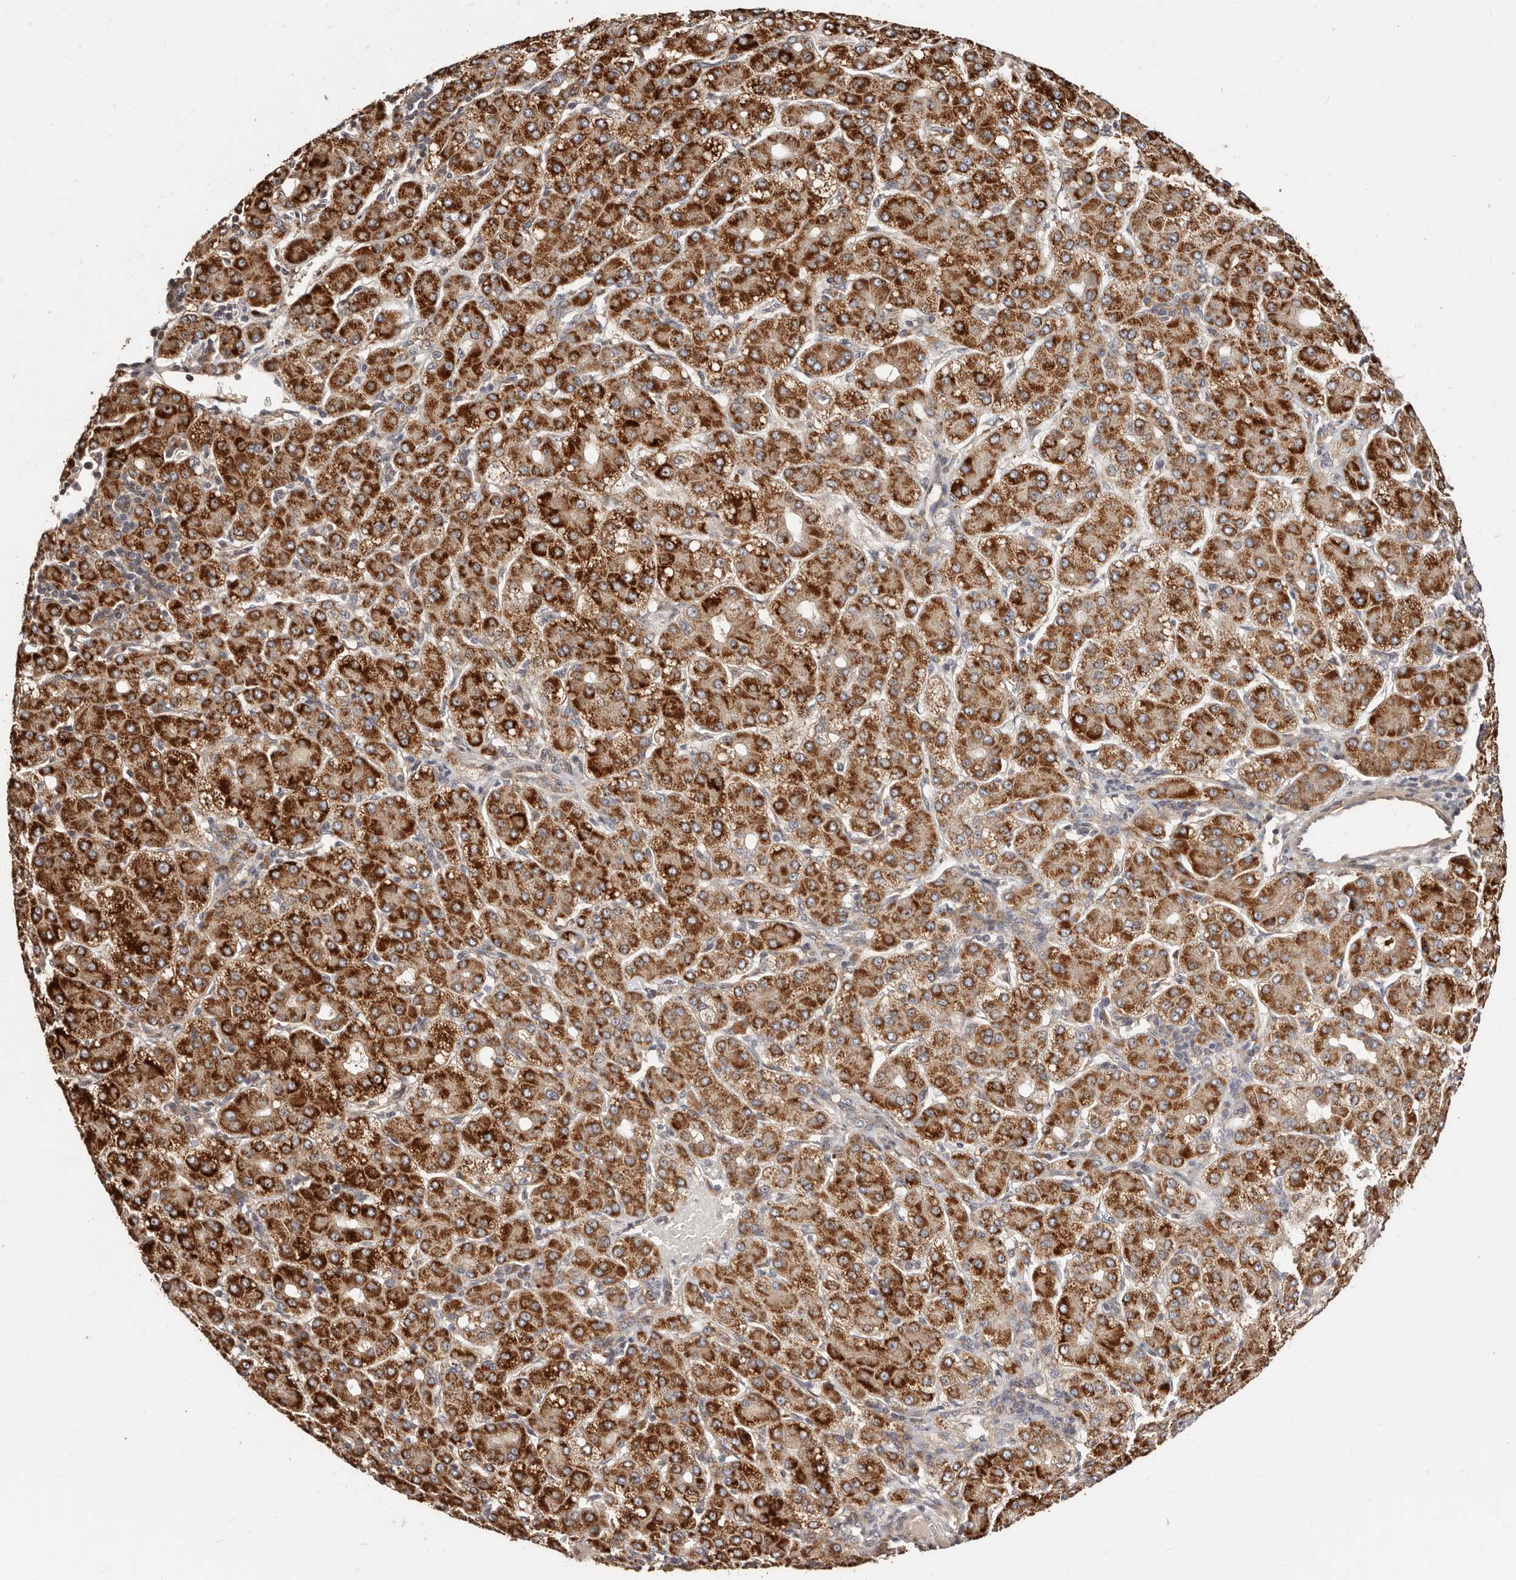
{"staining": {"intensity": "strong", "quantity": ">75%", "location": "cytoplasmic/membranous"}, "tissue": "liver cancer", "cell_type": "Tumor cells", "image_type": "cancer", "snomed": [{"axis": "morphology", "description": "Carcinoma, Hepatocellular, NOS"}, {"axis": "topography", "description": "Liver"}], "caption": "DAB (3,3'-diaminobenzidine) immunohistochemical staining of human liver hepatocellular carcinoma demonstrates strong cytoplasmic/membranous protein positivity in about >75% of tumor cells.", "gene": "APOL6", "patient": {"sex": "male", "age": 65}}